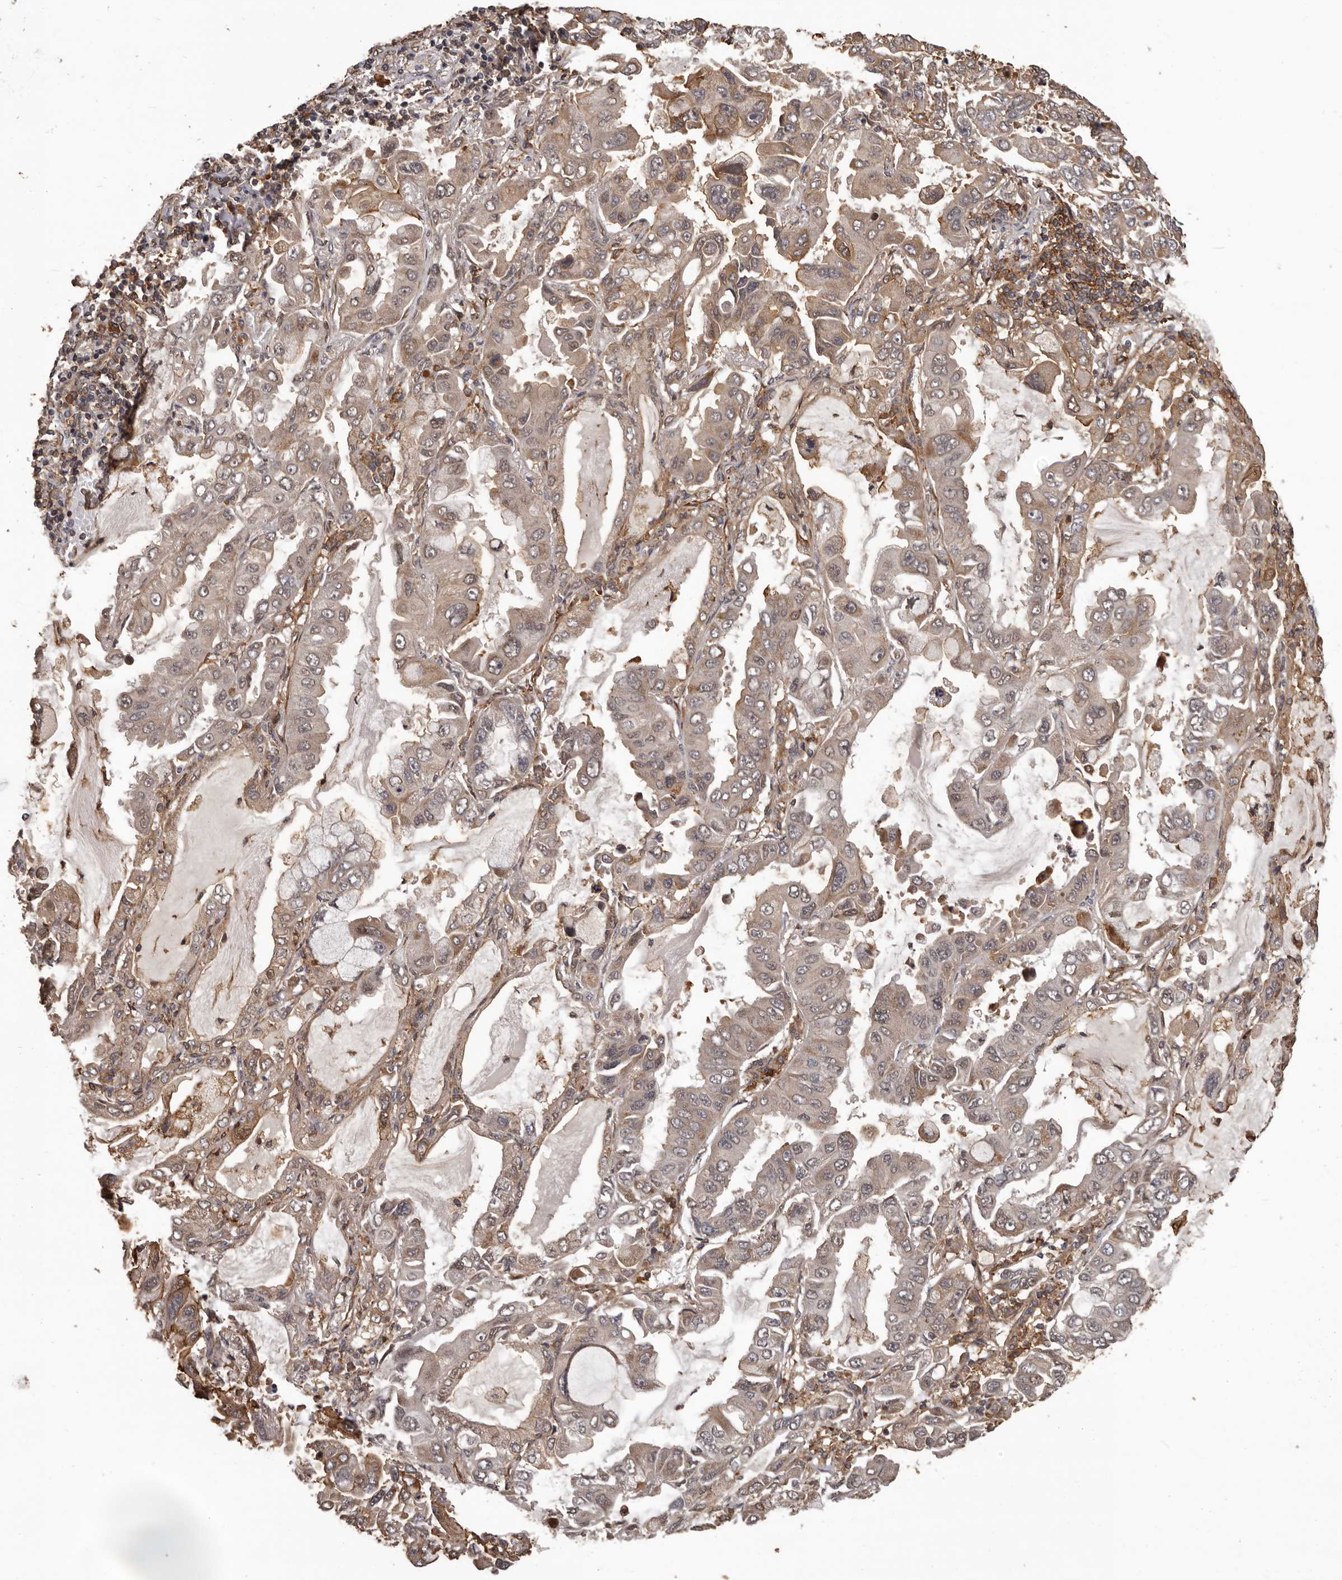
{"staining": {"intensity": "weak", "quantity": "25%-75%", "location": "cytoplasmic/membranous"}, "tissue": "lung cancer", "cell_type": "Tumor cells", "image_type": "cancer", "snomed": [{"axis": "morphology", "description": "Adenocarcinoma, NOS"}, {"axis": "topography", "description": "Lung"}], "caption": "Lung adenocarcinoma stained with immunohistochemistry (IHC) reveals weak cytoplasmic/membranous positivity in about 25%-75% of tumor cells.", "gene": "SLITRK6", "patient": {"sex": "male", "age": 64}}